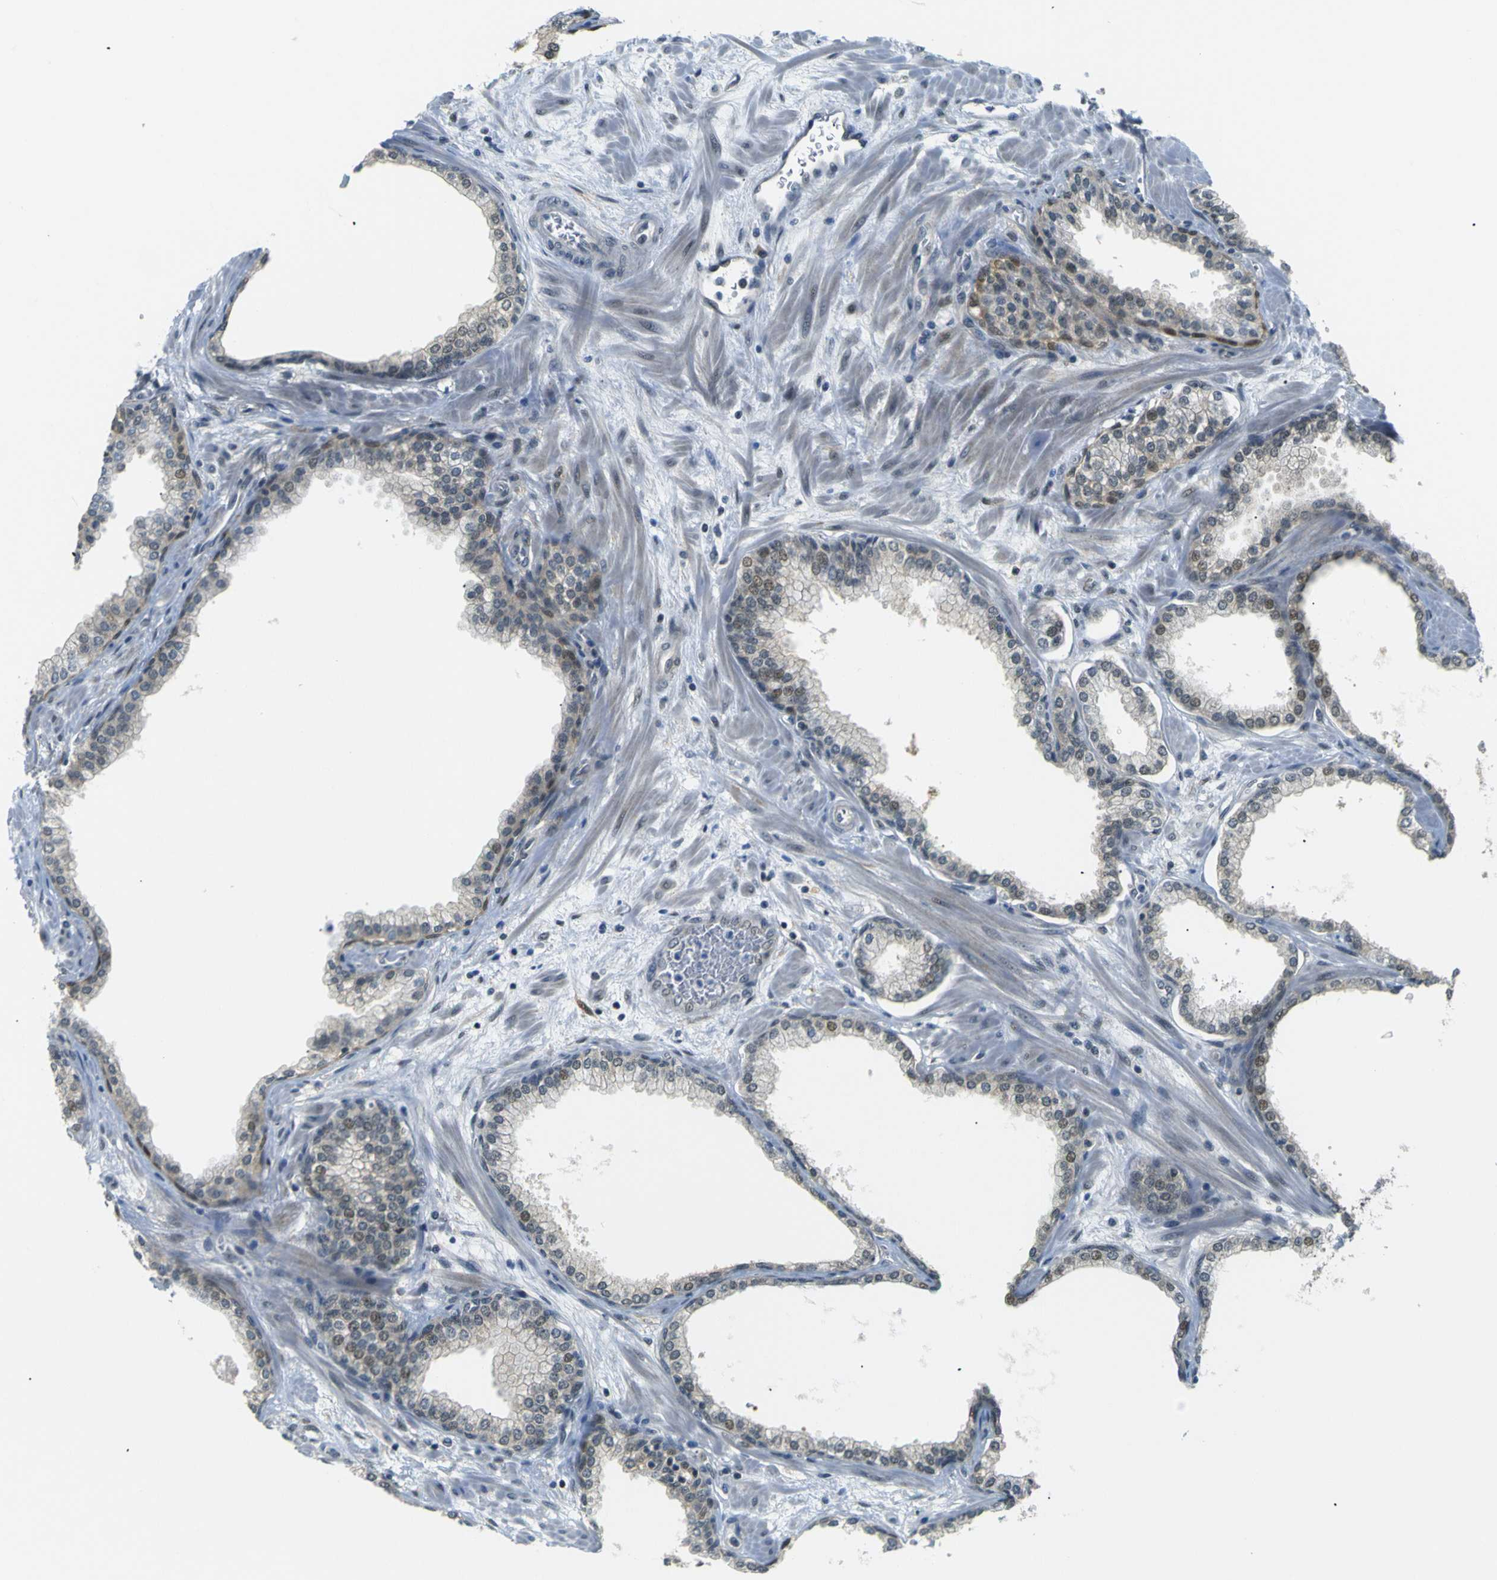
{"staining": {"intensity": "moderate", "quantity": "25%-75%", "location": "cytoplasmic/membranous,nuclear"}, "tissue": "prostate", "cell_type": "Glandular cells", "image_type": "normal", "snomed": [{"axis": "morphology", "description": "Normal tissue, NOS"}, {"axis": "morphology", "description": "Urothelial carcinoma, Low grade"}, {"axis": "topography", "description": "Urinary bladder"}, {"axis": "topography", "description": "Prostate"}], "caption": "Moderate cytoplasmic/membranous,nuclear expression is present in about 25%-75% of glandular cells in benign prostate. (brown staining indicates protein expression, while blue staining denotes nuclei).", "gene": "SKP1", "patient": {"sex": "male", "age": 60}}